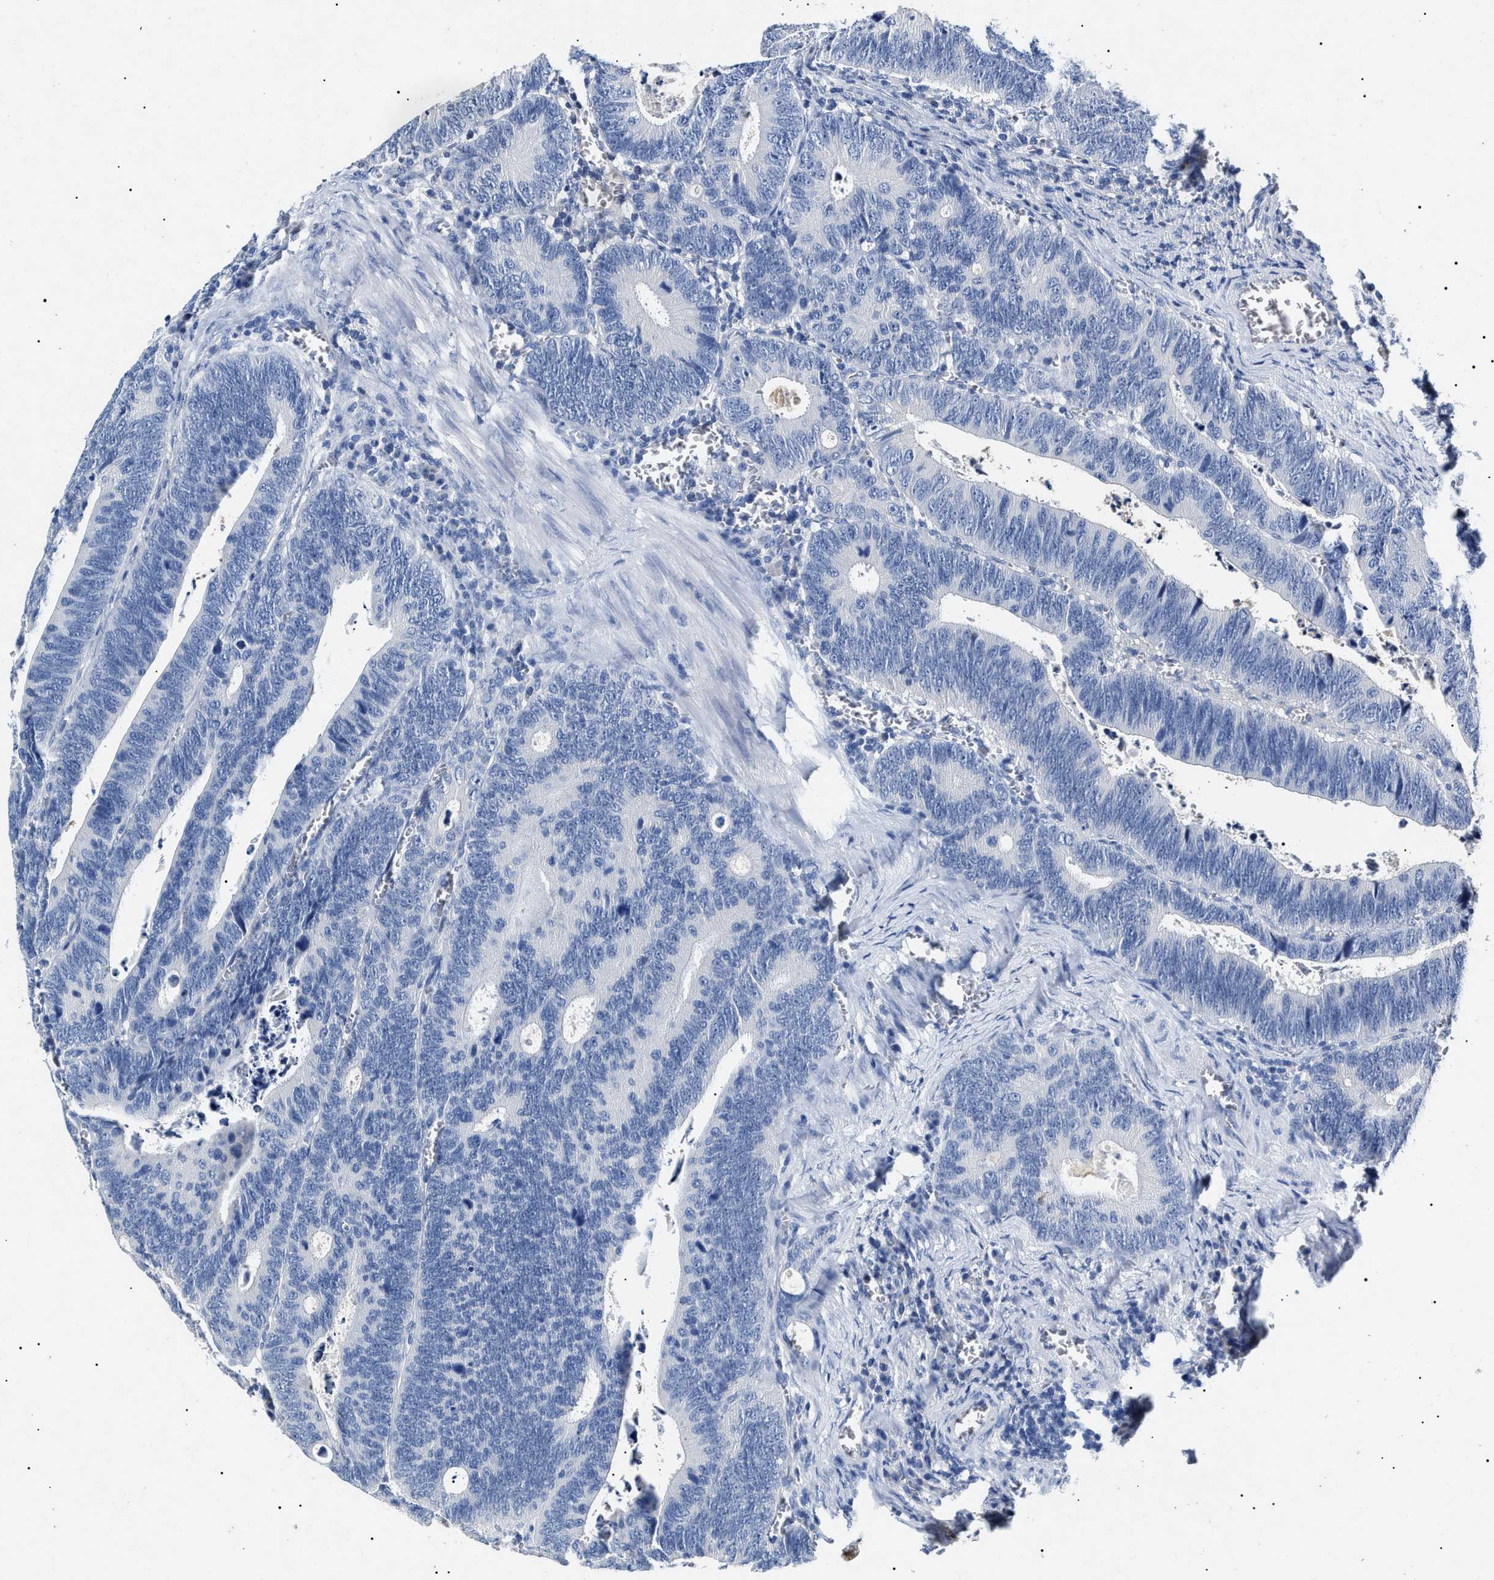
{"staining": {"intensity": "negative", "quantity": "none", "location": "none"}, "tissue": "colorectal cancer", "cell_type": "Tumor cells", "image_type": "cancer", "snomed": [{"axis": "morphology", "description": "Inflammation, NOS"}, {"axis": "morphology", "description": "Adenocarcinoma, NOS"}, {"axis": "topography", "description": "Colon"}], "caption": "Immunohistochemistry image of colorectal cancer (adenocarcinoma) stained for a protein (brown), which demonstrates no positivity in tumor cells.", "gene": "LRRC8E", "patient": {"sex": "male", "age": 72}}